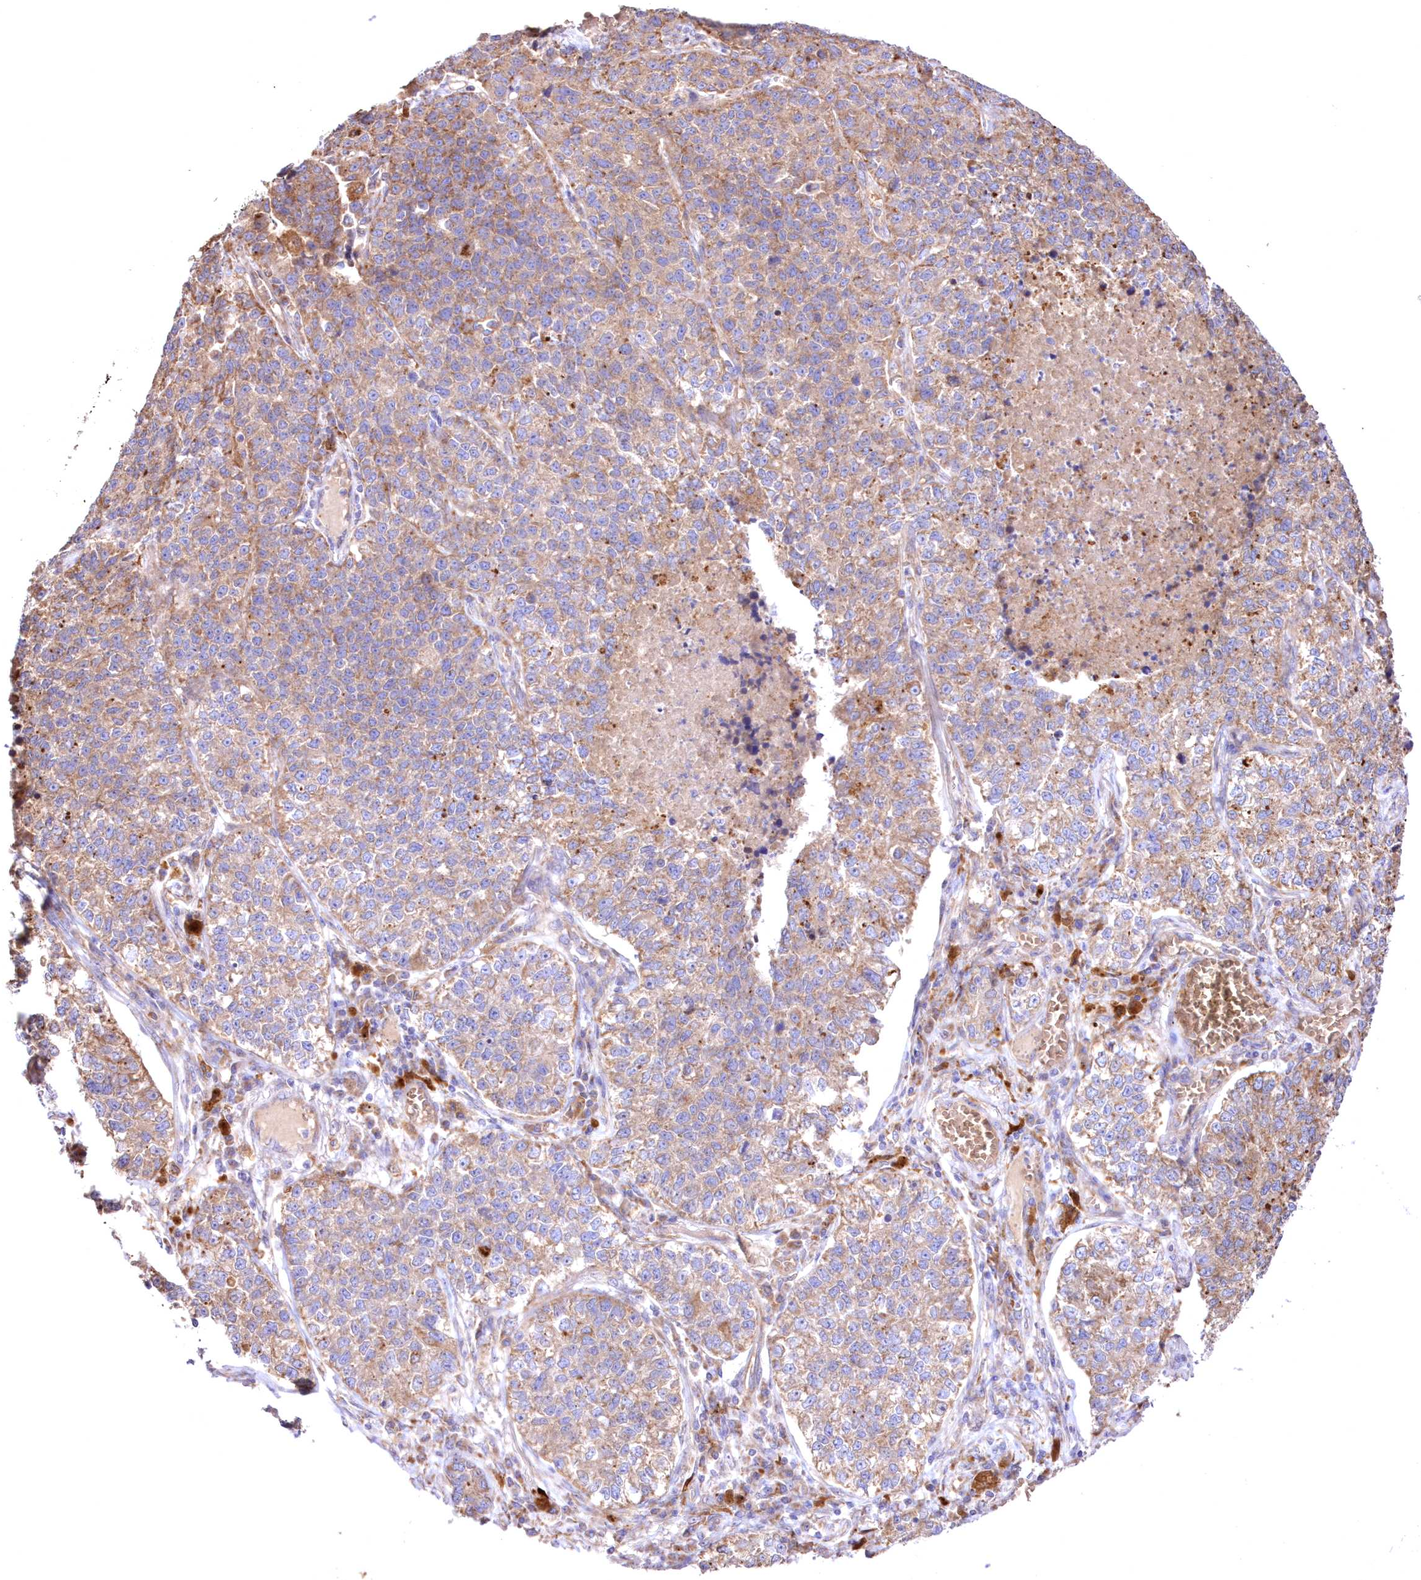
{"staining": {"intensity": "weak", "quantity": "25%-75%", "location": "cytoplasmic/membranous"}, "tissue": "lung cancer", "cell_type": "Tumor cells", "image_type": "cancer", "snomed": [{"axis": "morphology", "description": "Adenocarcinoma, NOS"}, {"axis": "topography", "description": "Lung"}], "caption": "Adenocarcinoma (lung) was stained to show a protein in brown. There is low levels of weak cytoplasmic/membranous expression in approximately 25%-75% of tumor cells. (DAB IHC, brown staining for protein, blue staining for nuclei).", "gene": "FCHO2", "patient": {"sex": "male", "age": 49}}